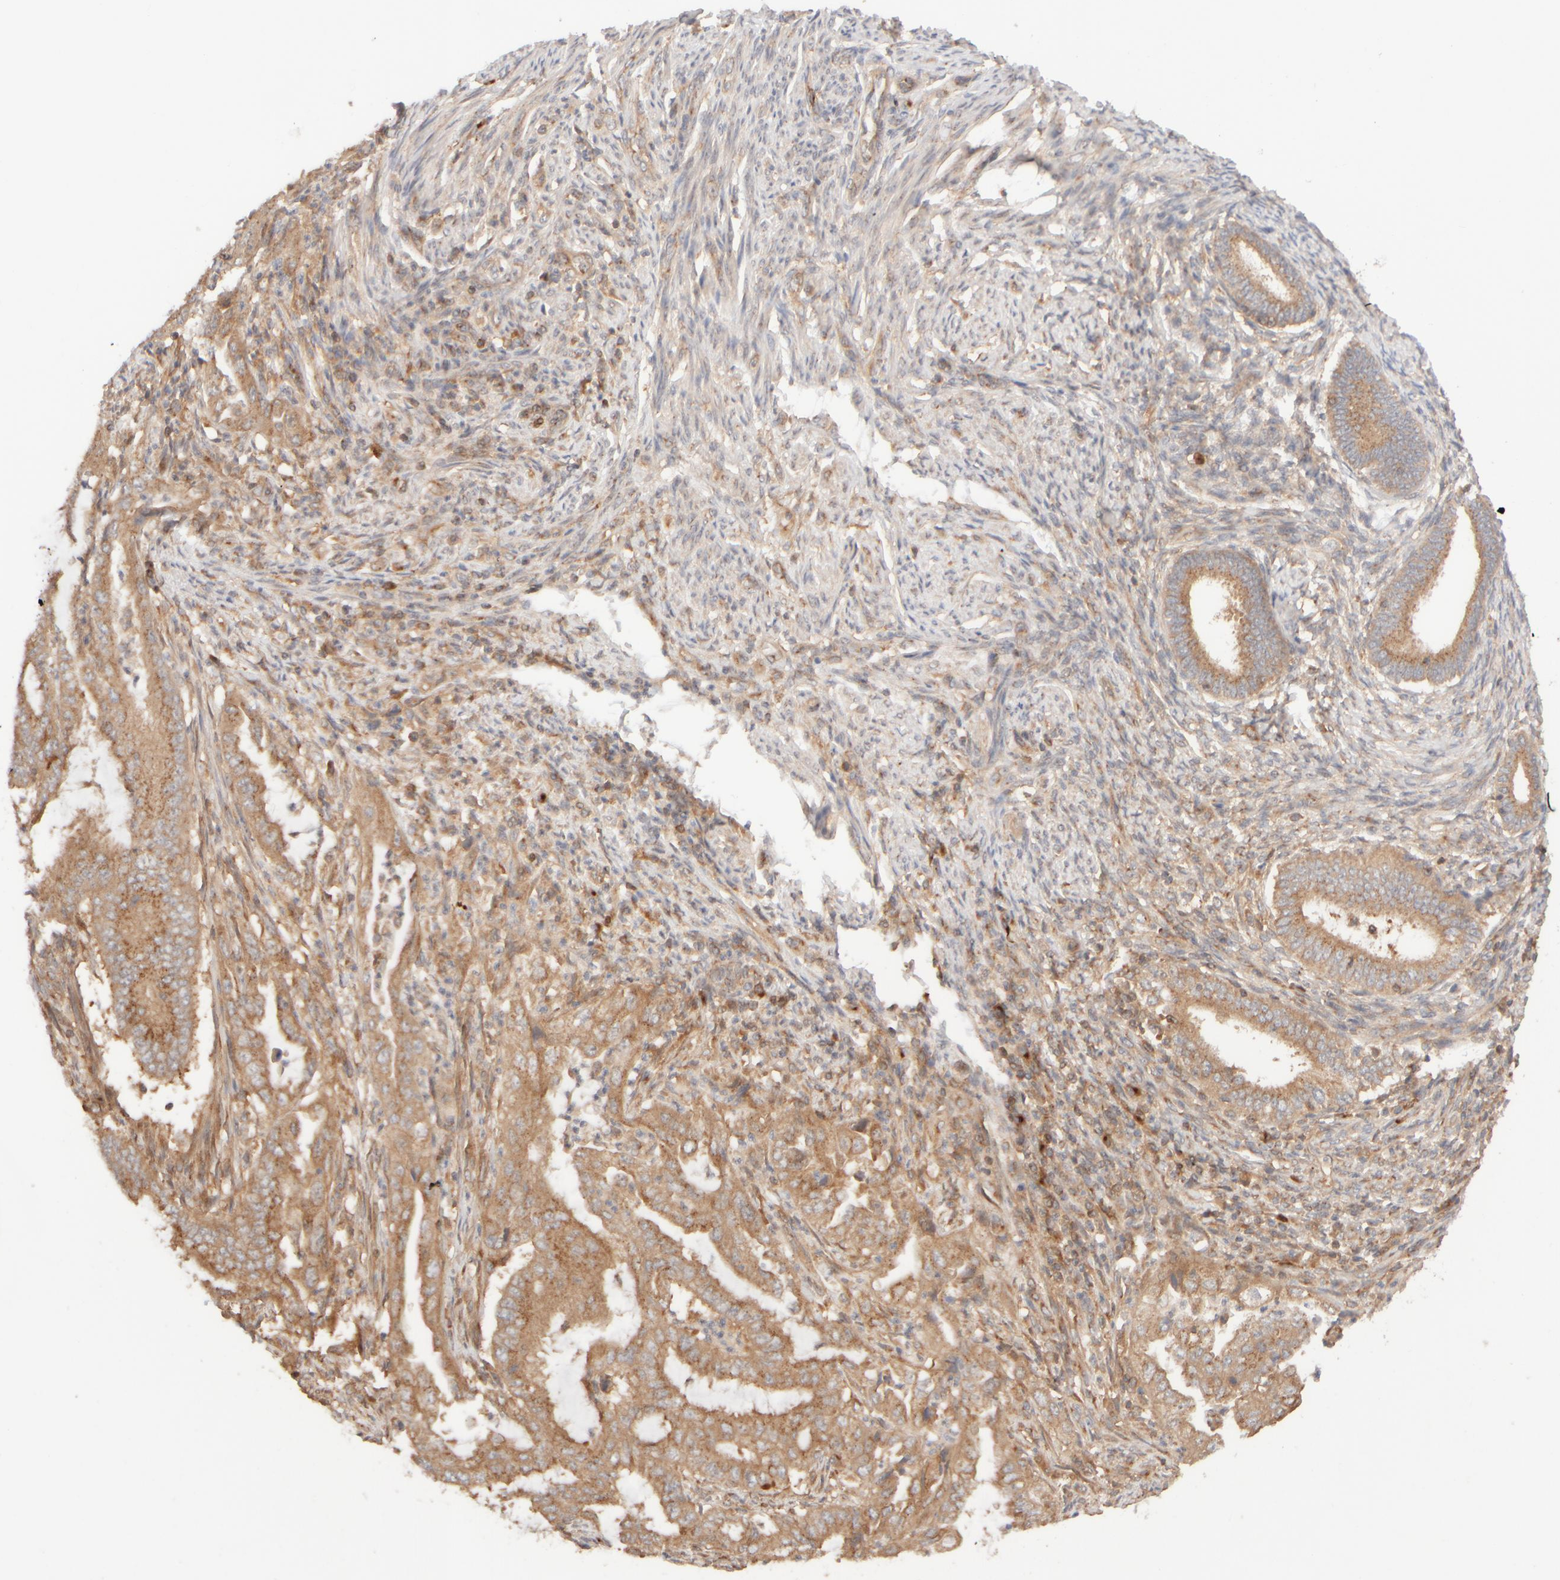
{"staining": {"intensity": "moderate", "quantity": ">75%", "location": "cytoplasmic/membranous"}, "tissue": "endometrial cancer", "cell_type": "Tumor cells", "image_type": "cancer", "snomed": [{"axis": "morphology", "description": "Adenocarcinoma, NOS"}, {"axis": "topography", "description": "Endometrium"}], "caption": "High-power microscopy captured an immunohistochemistry histopathology image of endometrial adenocarcinoma, revealing moderate cytoplasmic/membranous positivity in about >75% of tumor cells.", "gene": "RABEP1", "patient": {"sex": "female", "age": 51}}